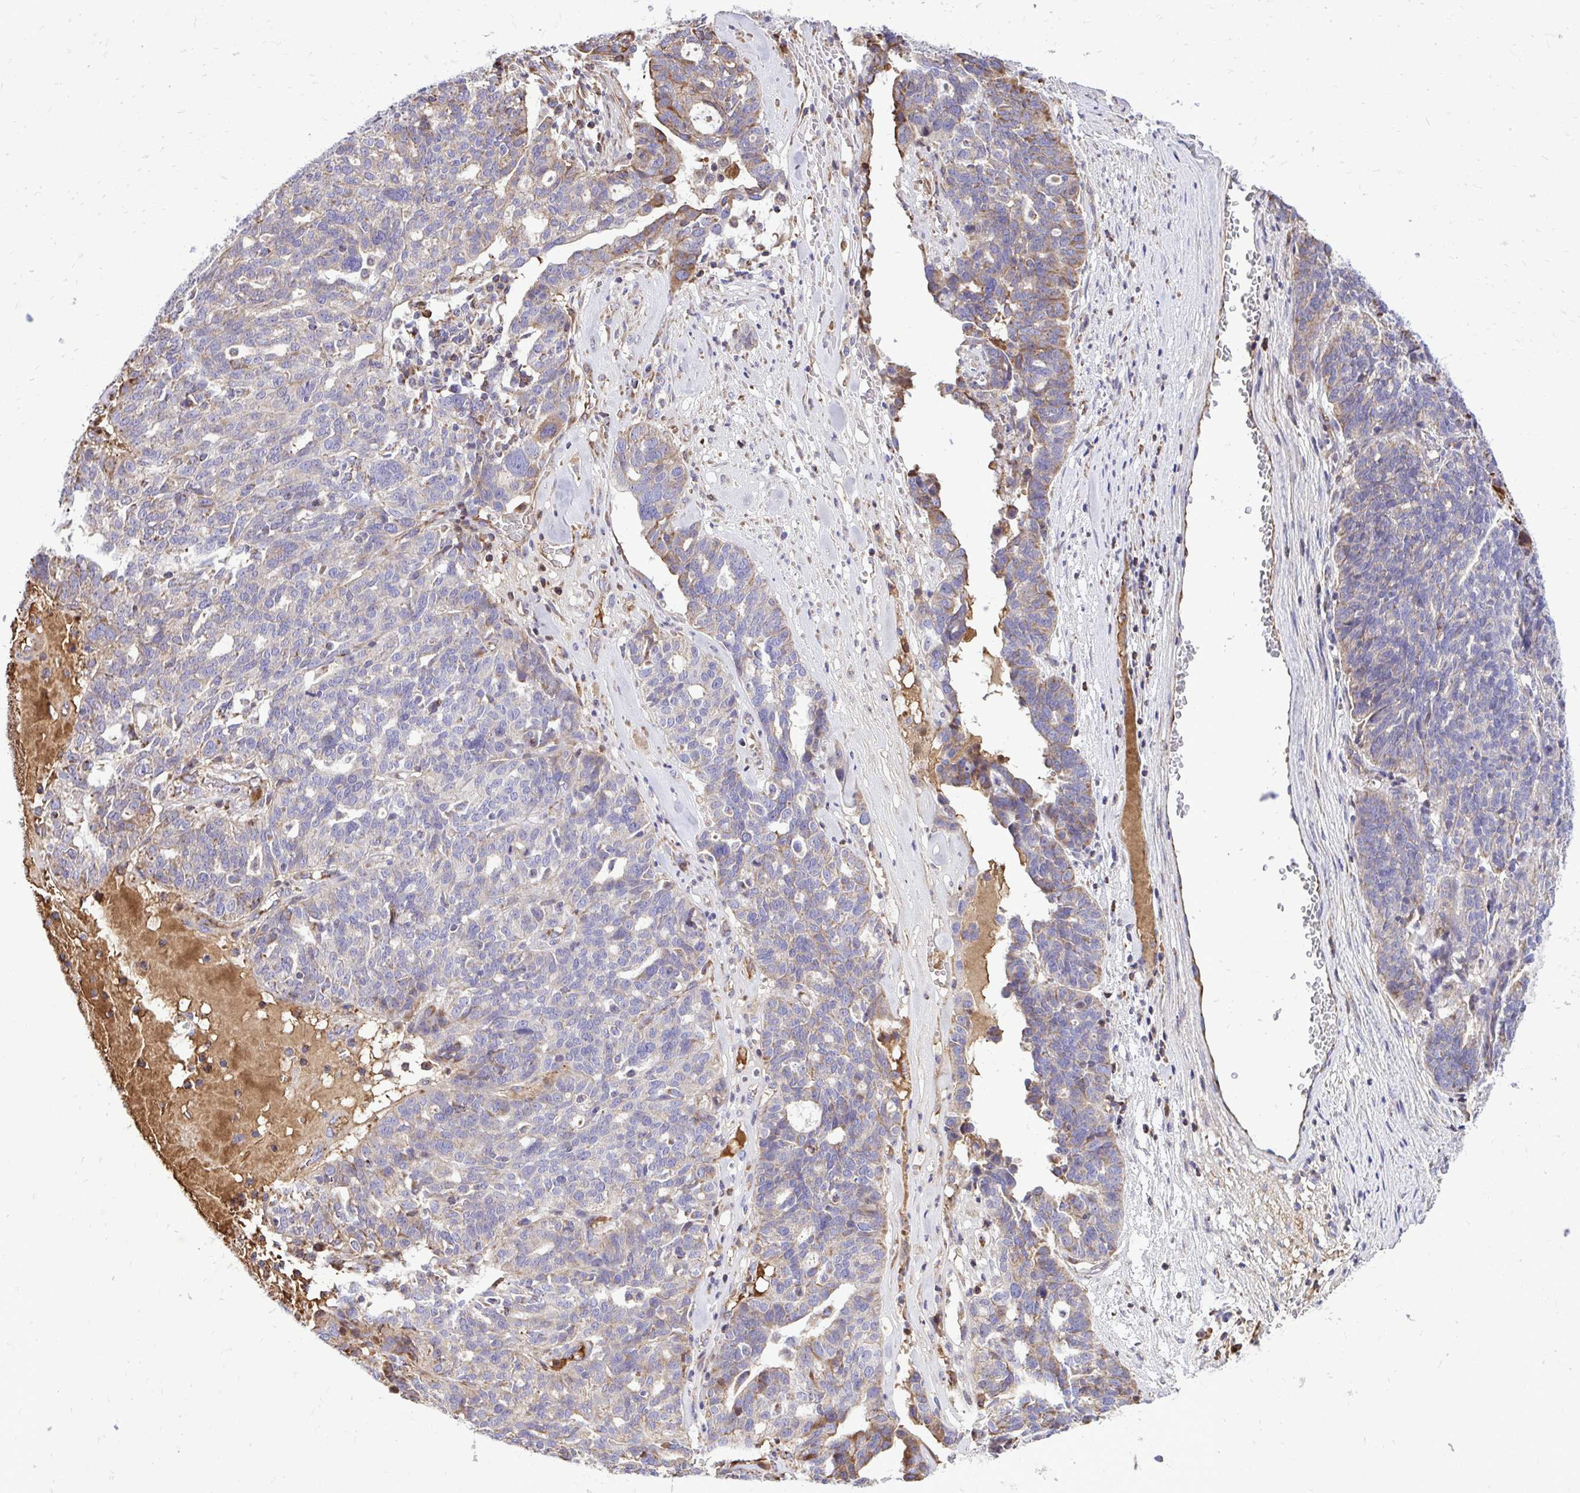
{"staining": {"intensity": "moderate", "quantity": "<25%", "location": "cytoplasmic/membranous"}, "tissue": "ovarian cancer", "cell_type": "Tumor cells", "image_type": "cancer", "snomed": [{"axis": "morphology", "description": "Cystadenocarcinoma, serous, NOS"}, {"axis": "topography", "description": "Ovary"}], "caption": "This image demonstrates ovarian serous cystadenocarcinoma stained with immunohistochemistry (IHC) to label a protein in brown. The cytoplasmic/membranous of tumor cells show moderate positivity for the protein. Nuclei are counter-stained blue.", "gene": "ATP13A2", "patient": {"sex": "female", "age": 59}}